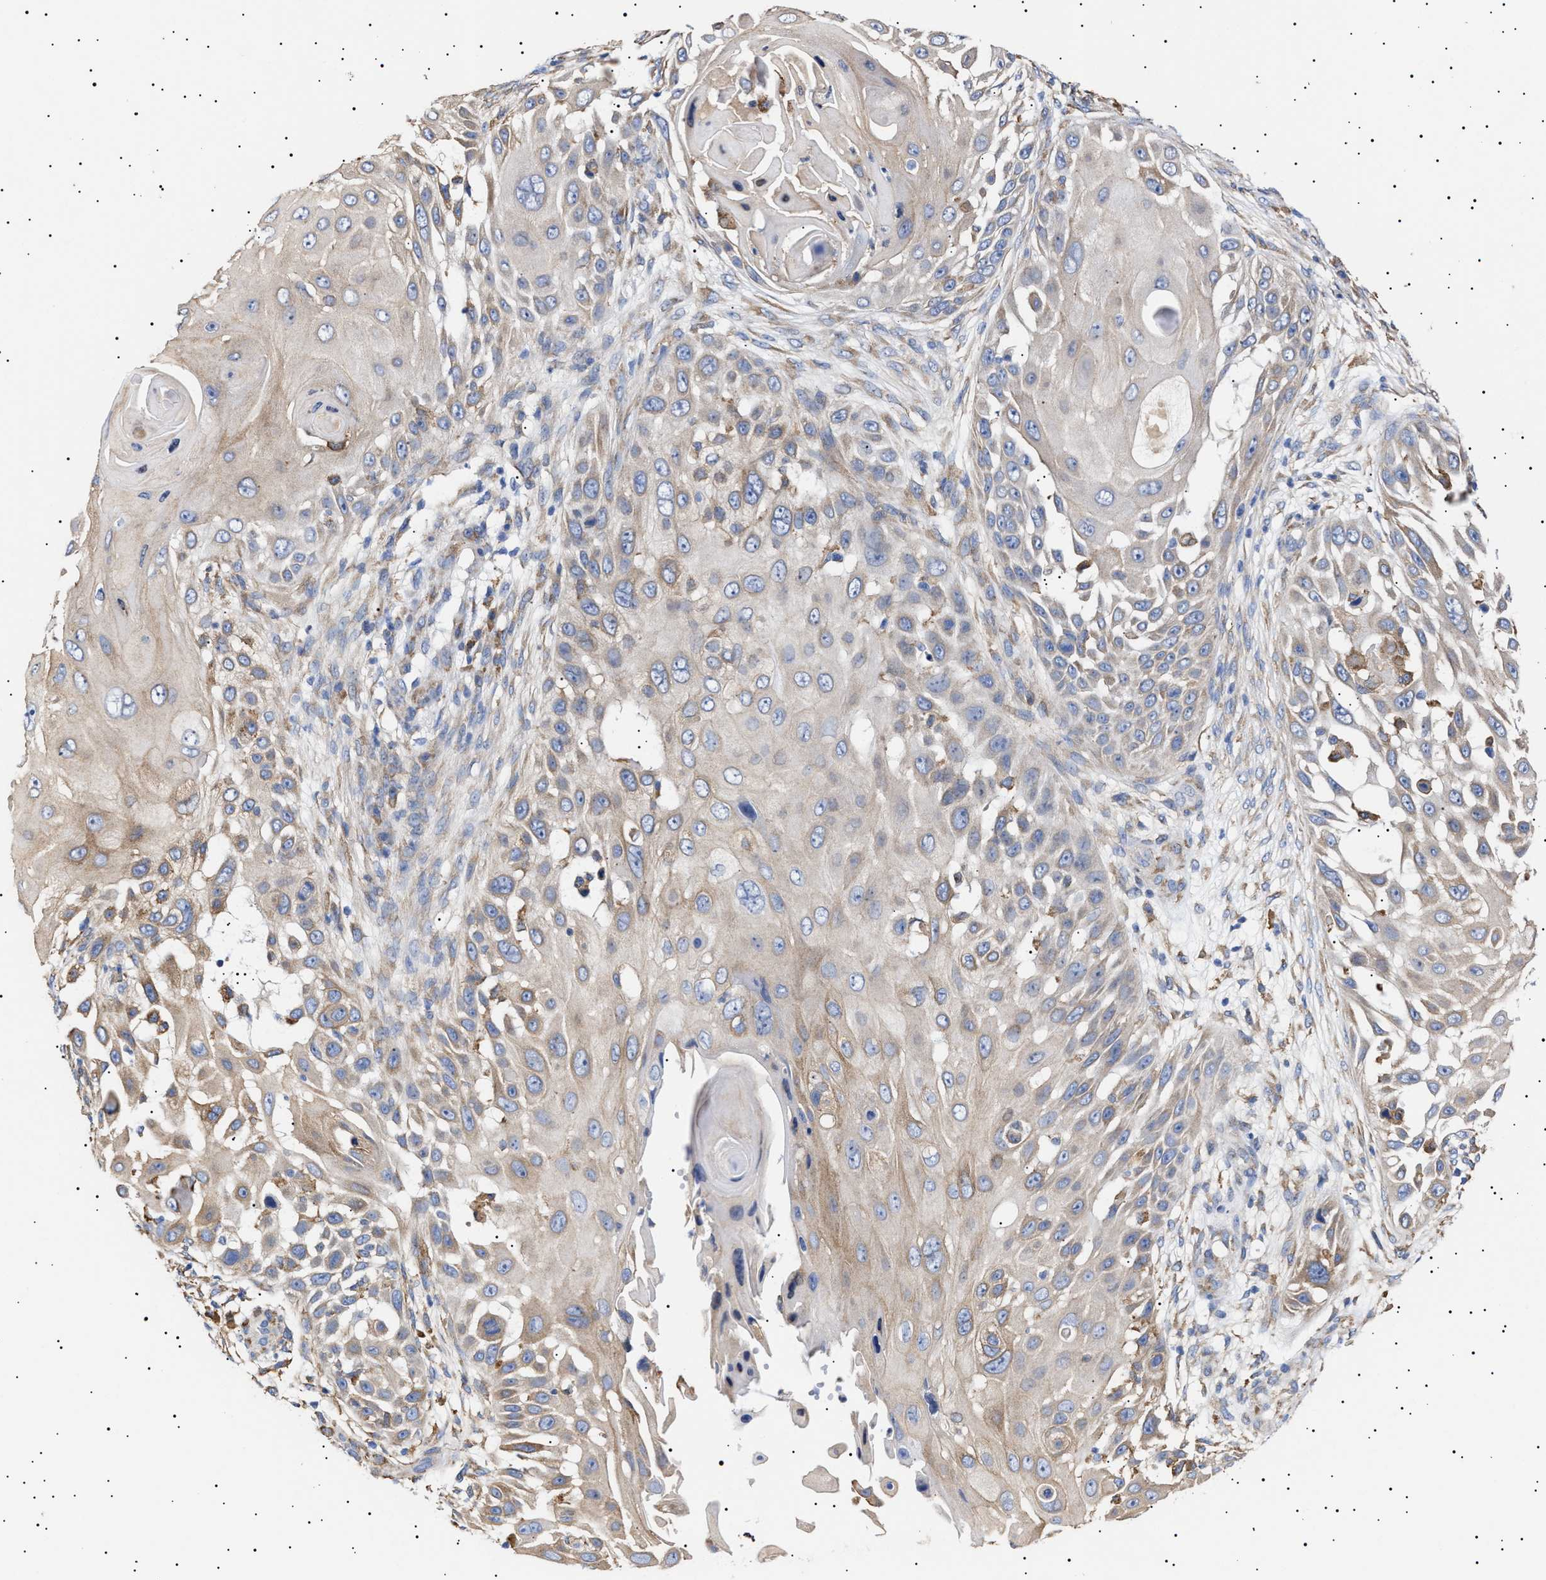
{"staining": {"intensity": "moderate", "quantity": "<25%", "location": "cytoplasmic/membranous"}, "tissue": "skin cancer", "cell_type": "Tumor cells", "image_type": "cancer", "snomed": [{"axis": "morphology", "description": "Squamous cell carcinoma, NOS"}, {"axis": "topography", "description": "Skin"}], "caption": "High-power microscopy captured an immunohistochemistry (IHC) image of skin cancer (squamous cell carcinoma), revealing moderate cytoplasmic/membranous expression in approximately <25% of tumor cells.", "gene": "ERCC6L2", "patient": {"sex": "female", "age": 44}}